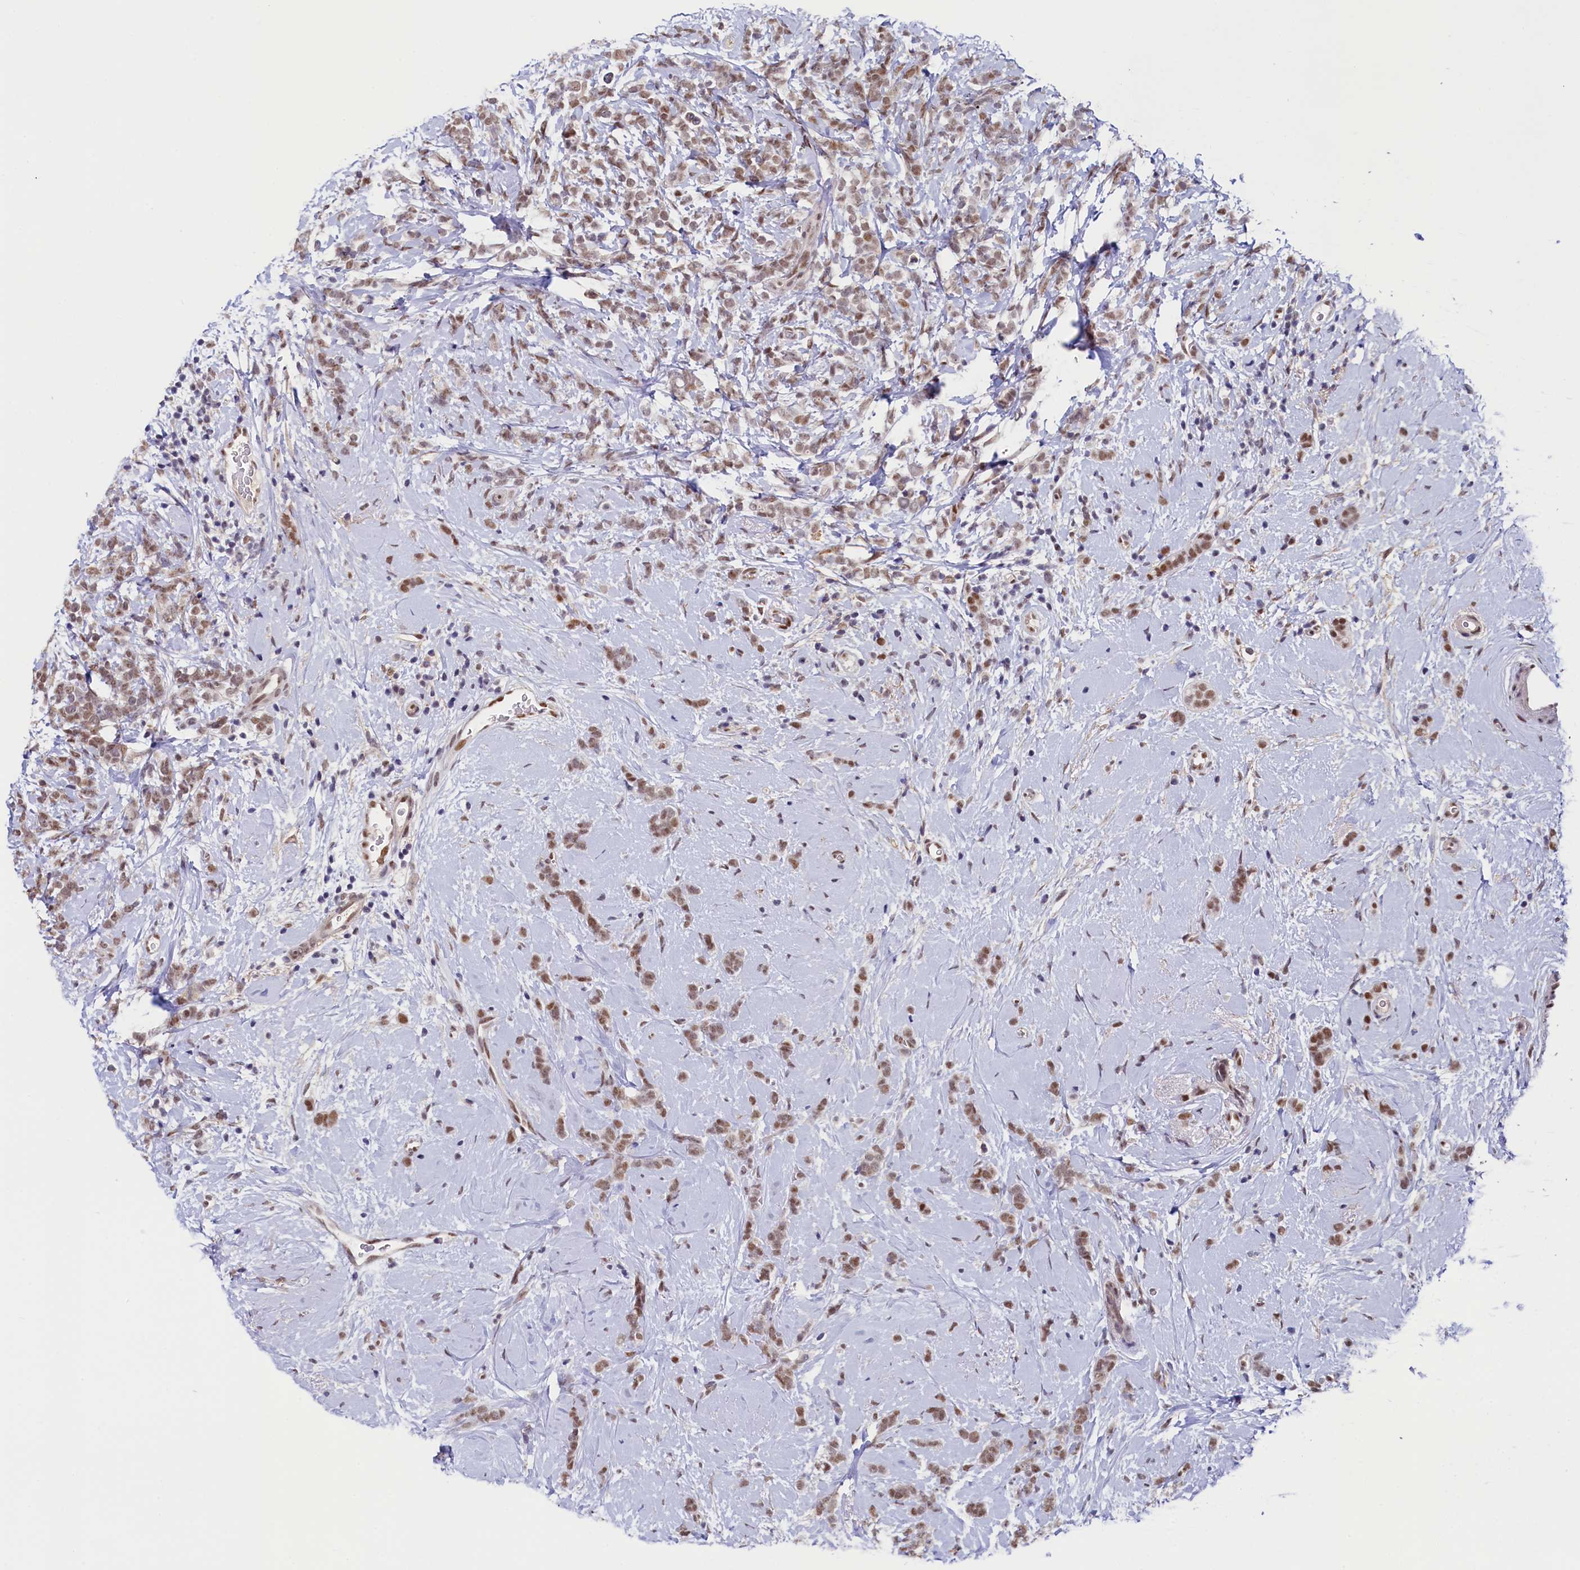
{"staining": {"intensity": "moderate", "quantity": ">75%", "location": "nuclear"}, "tissue": "breast cancer", "cell_type": "Tumor cells", "image_type": "cancer", "snomed": [{"axis": "morphology", "description": "Lobular carcinoma"}, {"axis": "topography", "description": "Breast"}], "caption": "Brown immunohistochemical staining in human breast lobular carcinoma displays moderate nuclear positivity in approximately >75% of tumor cells. (brown staining indicates protein expression, while blue staining denotes nuclei).", "gene": "FLYWCH2", "patient": {"sex": "female", "age": 58}}